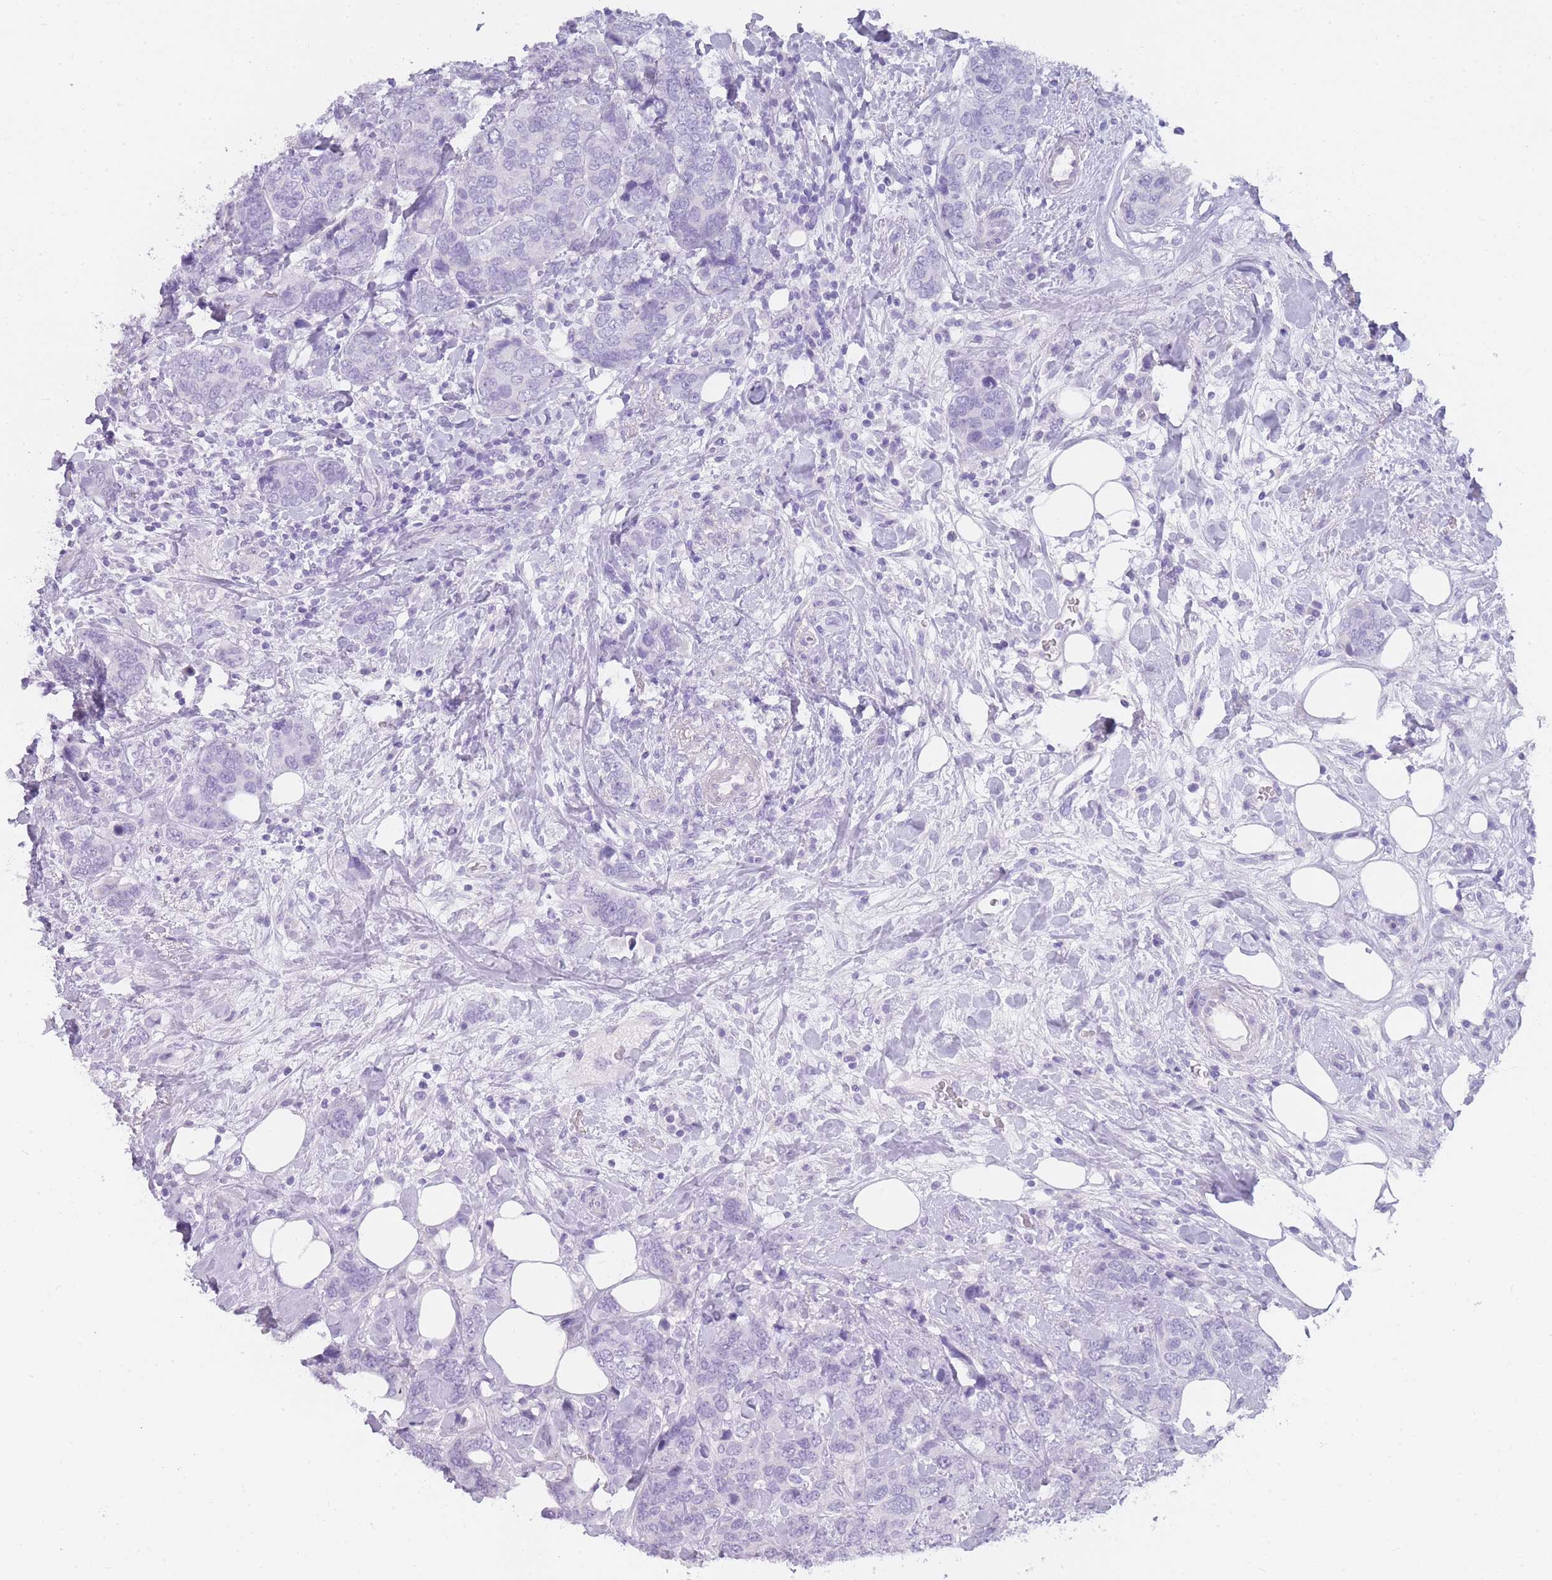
{"staining": {"intensity": "negative", "quantity": "none", "location": "none"}, "tissue": "breast cancer", "cell_type": "Tumor cells", "image_type": "cancer", "snomed": [{"axis": "morphology", "description": "Lobular carcinoma"}, {"axis": "topography", "description": "Breast"}], "caption": "Immunohistochemistry of human breast cancer displays no staining in tumor cells.", "gene": "TCP11", "patient": {"sex": "female", "age": 59}}